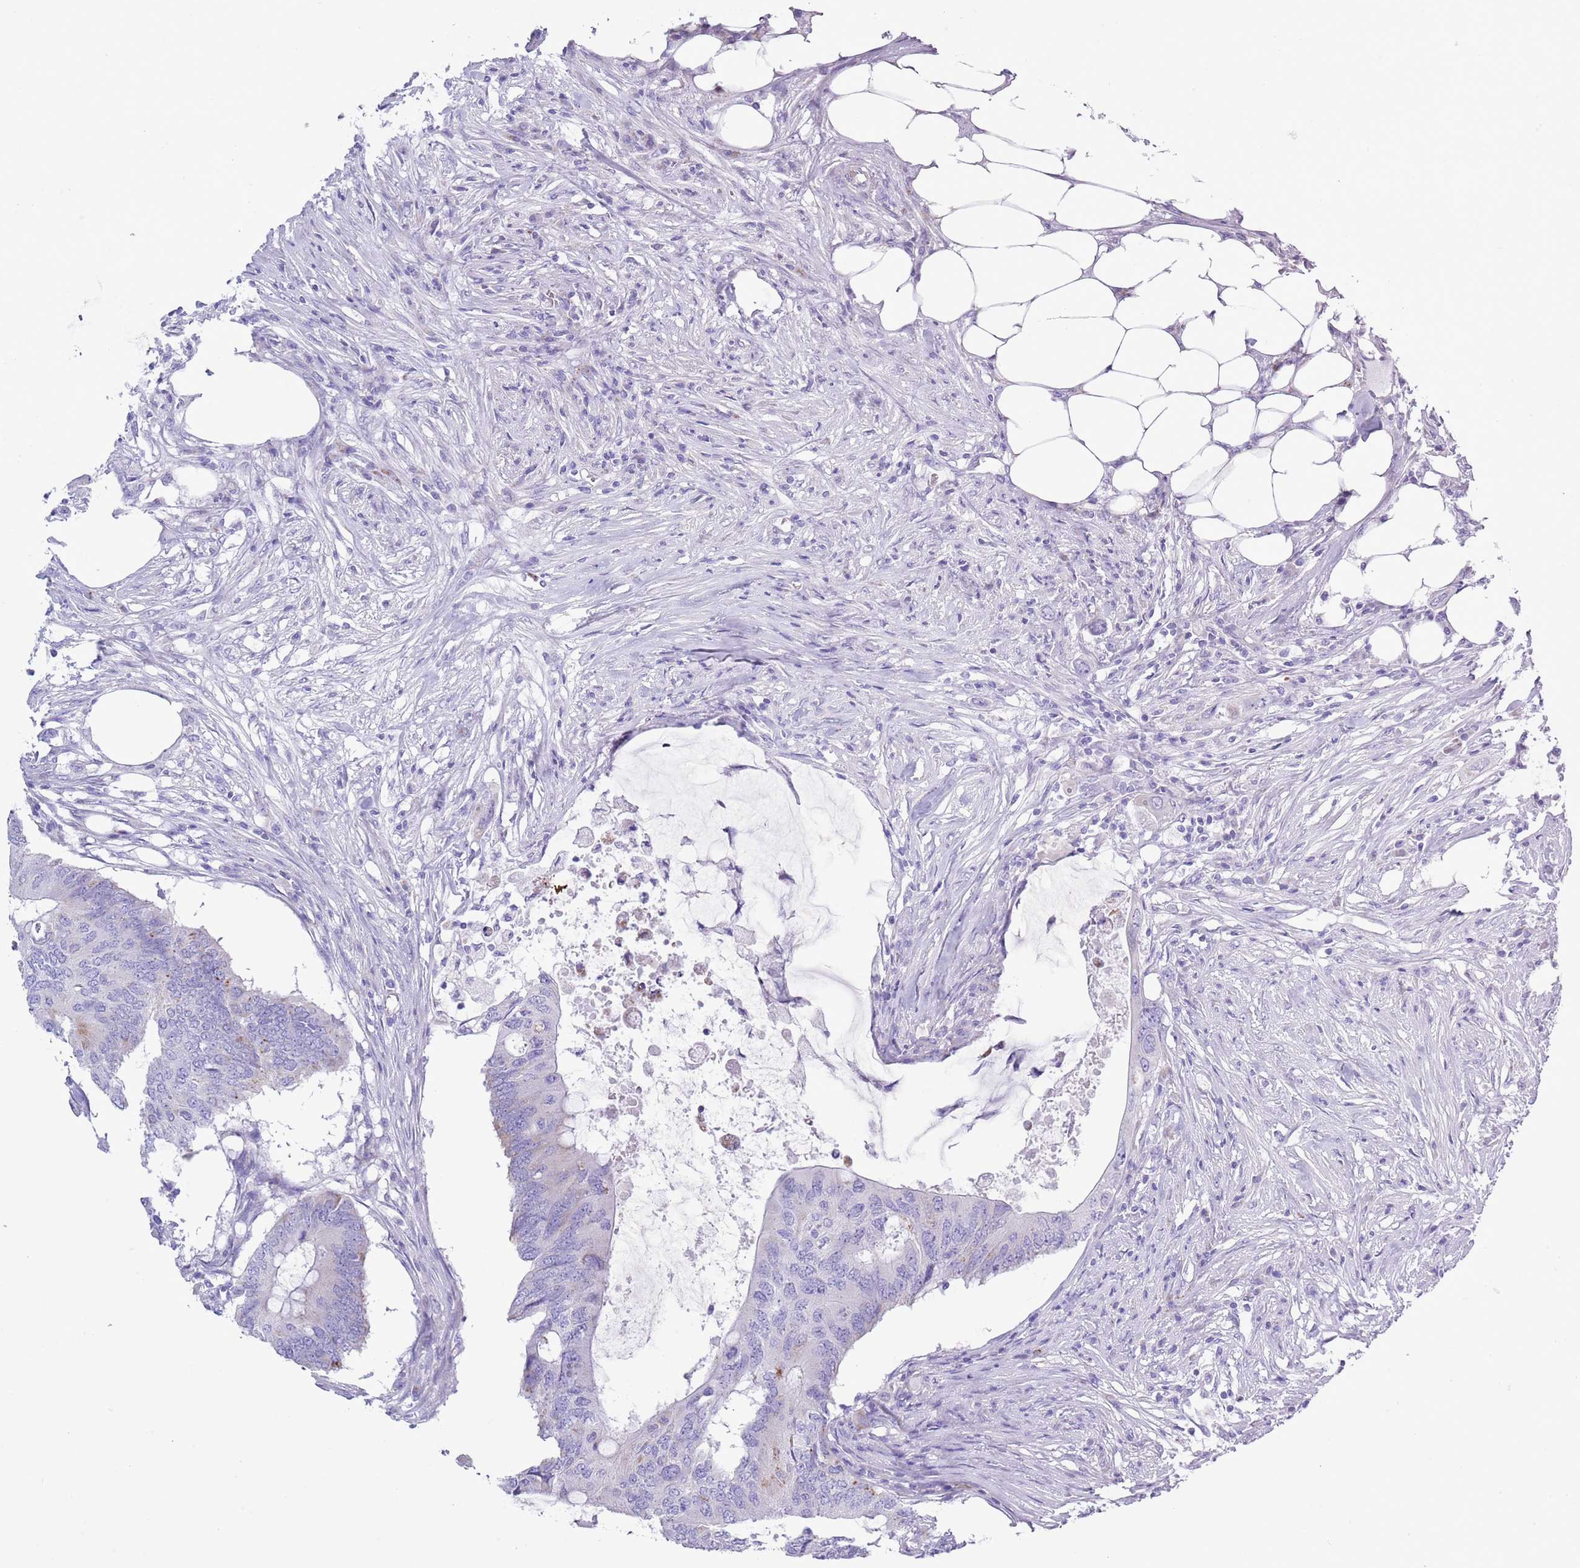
{"staining": {"intensity": "negative", "quantity": "none", "location": "none"}, "tissue": "colorectal cancer", "cell_type": "Tumor cells", "image_type": "cancer", "snomed": [{"axis": "morphology", "description": "Adenocarcinoma, NOS"}, {"axis": "topography", "description": "Colon"}], "caption": "DAB immunohistochemical staining of human colorectal cancer (adenocarcinoma) displays no significant expression in tumor cells.", "gene": "MOCOS", "patient": {"sex": "male", "age": 71}}